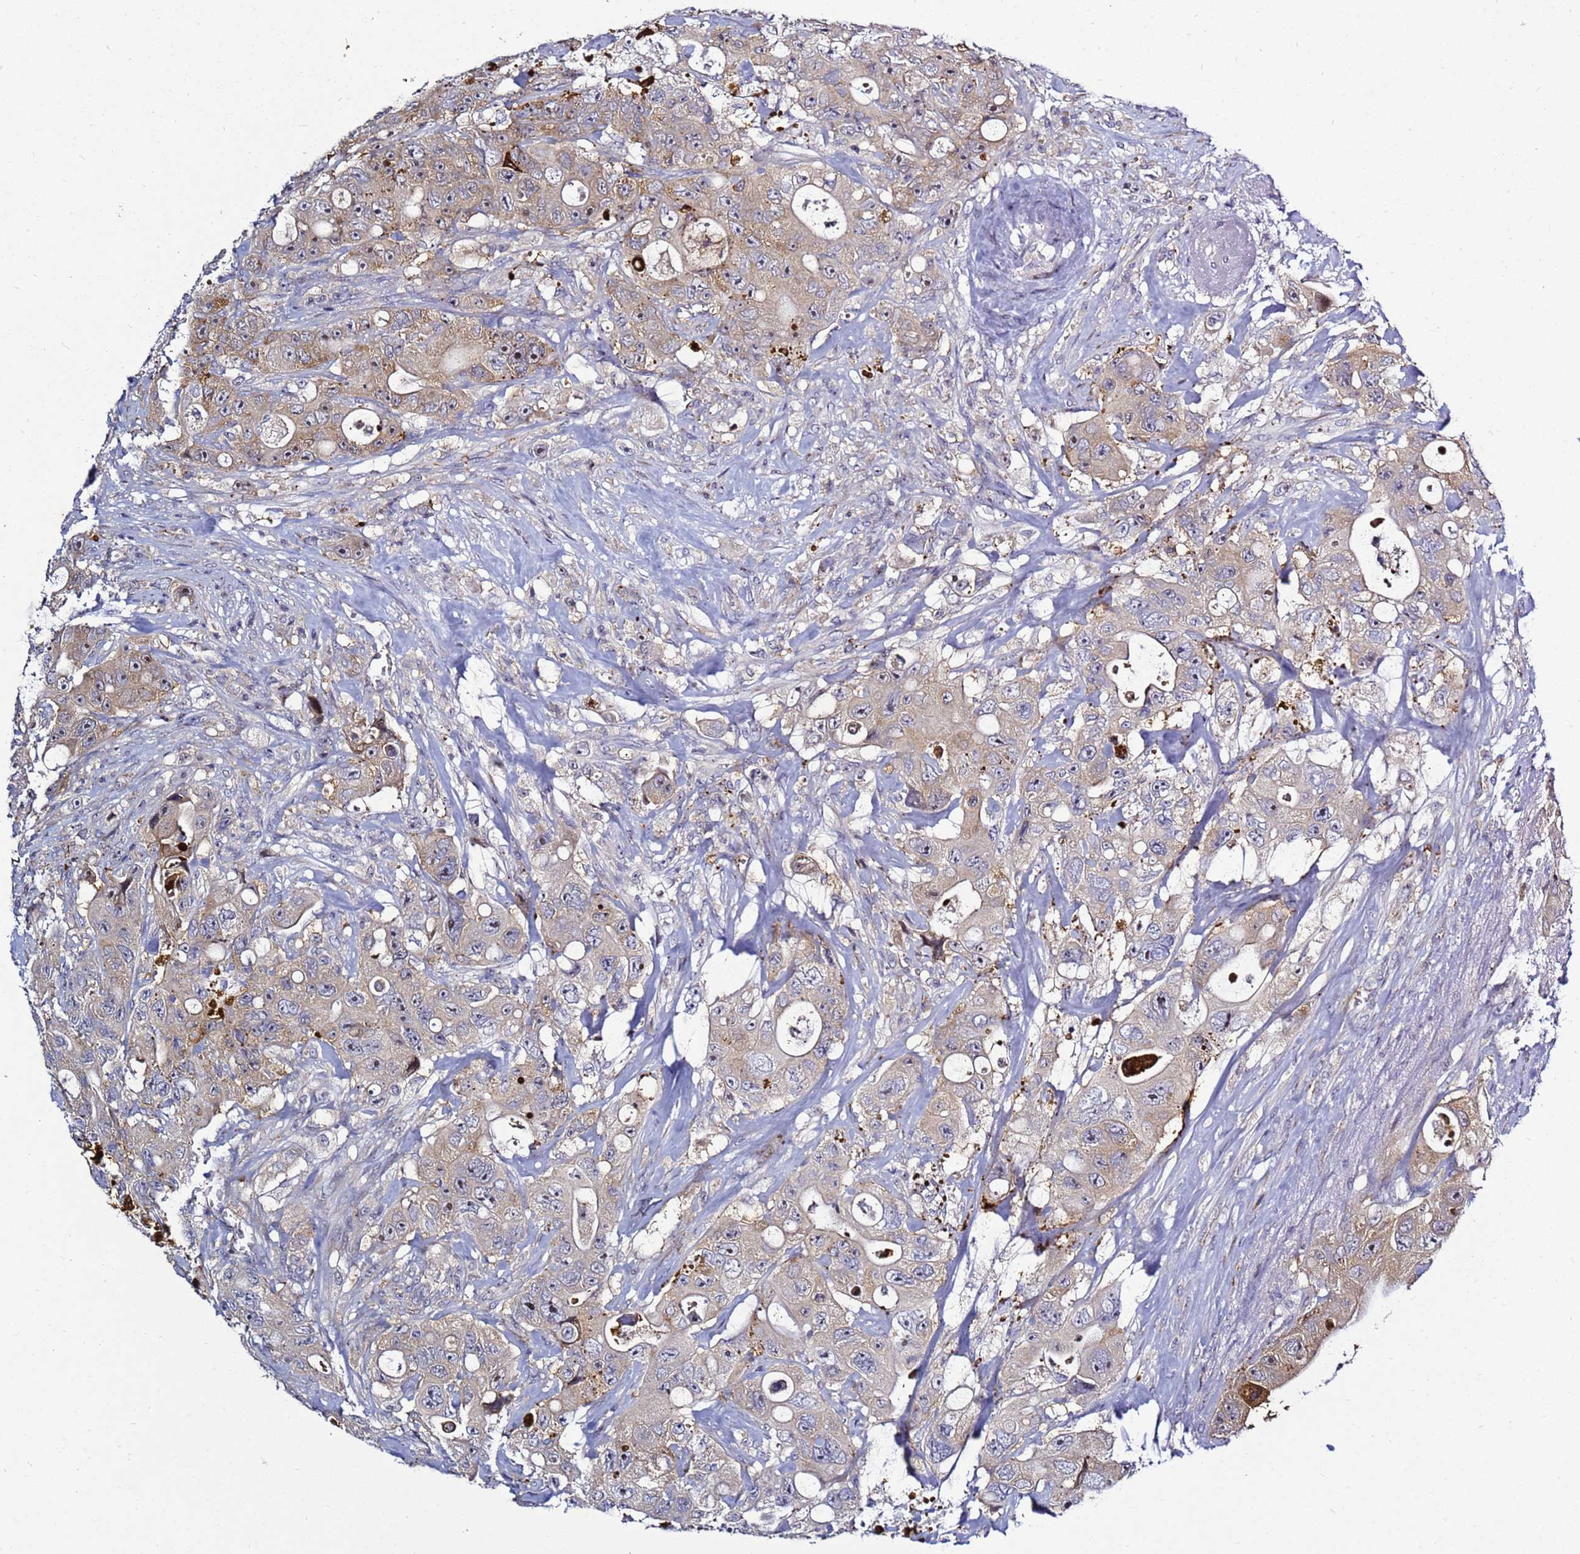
{"staining": {"intensity": "weak", "quantity": "<25%", "location": "cytoplasmic/membranous"}, "tissue": "colorectal cancer", "cell_type": "Tumor cells", "image_type": "cancer", "snomed": [{"axis": "morphology", "description": "Adenocarcinoma, NOS"}, {"axis": "topography", "description": "Colon"}], "caption": "There is no significant expression in tumor cells of colorectal adenocarcinoma. (Brightfield microscopy of DAB (3,3'-diaminobenzidine) immunohistochemistry (IHC) at high magnification).", "gene": "NOL8", "patient": {"sex": "female", "age": 46}}